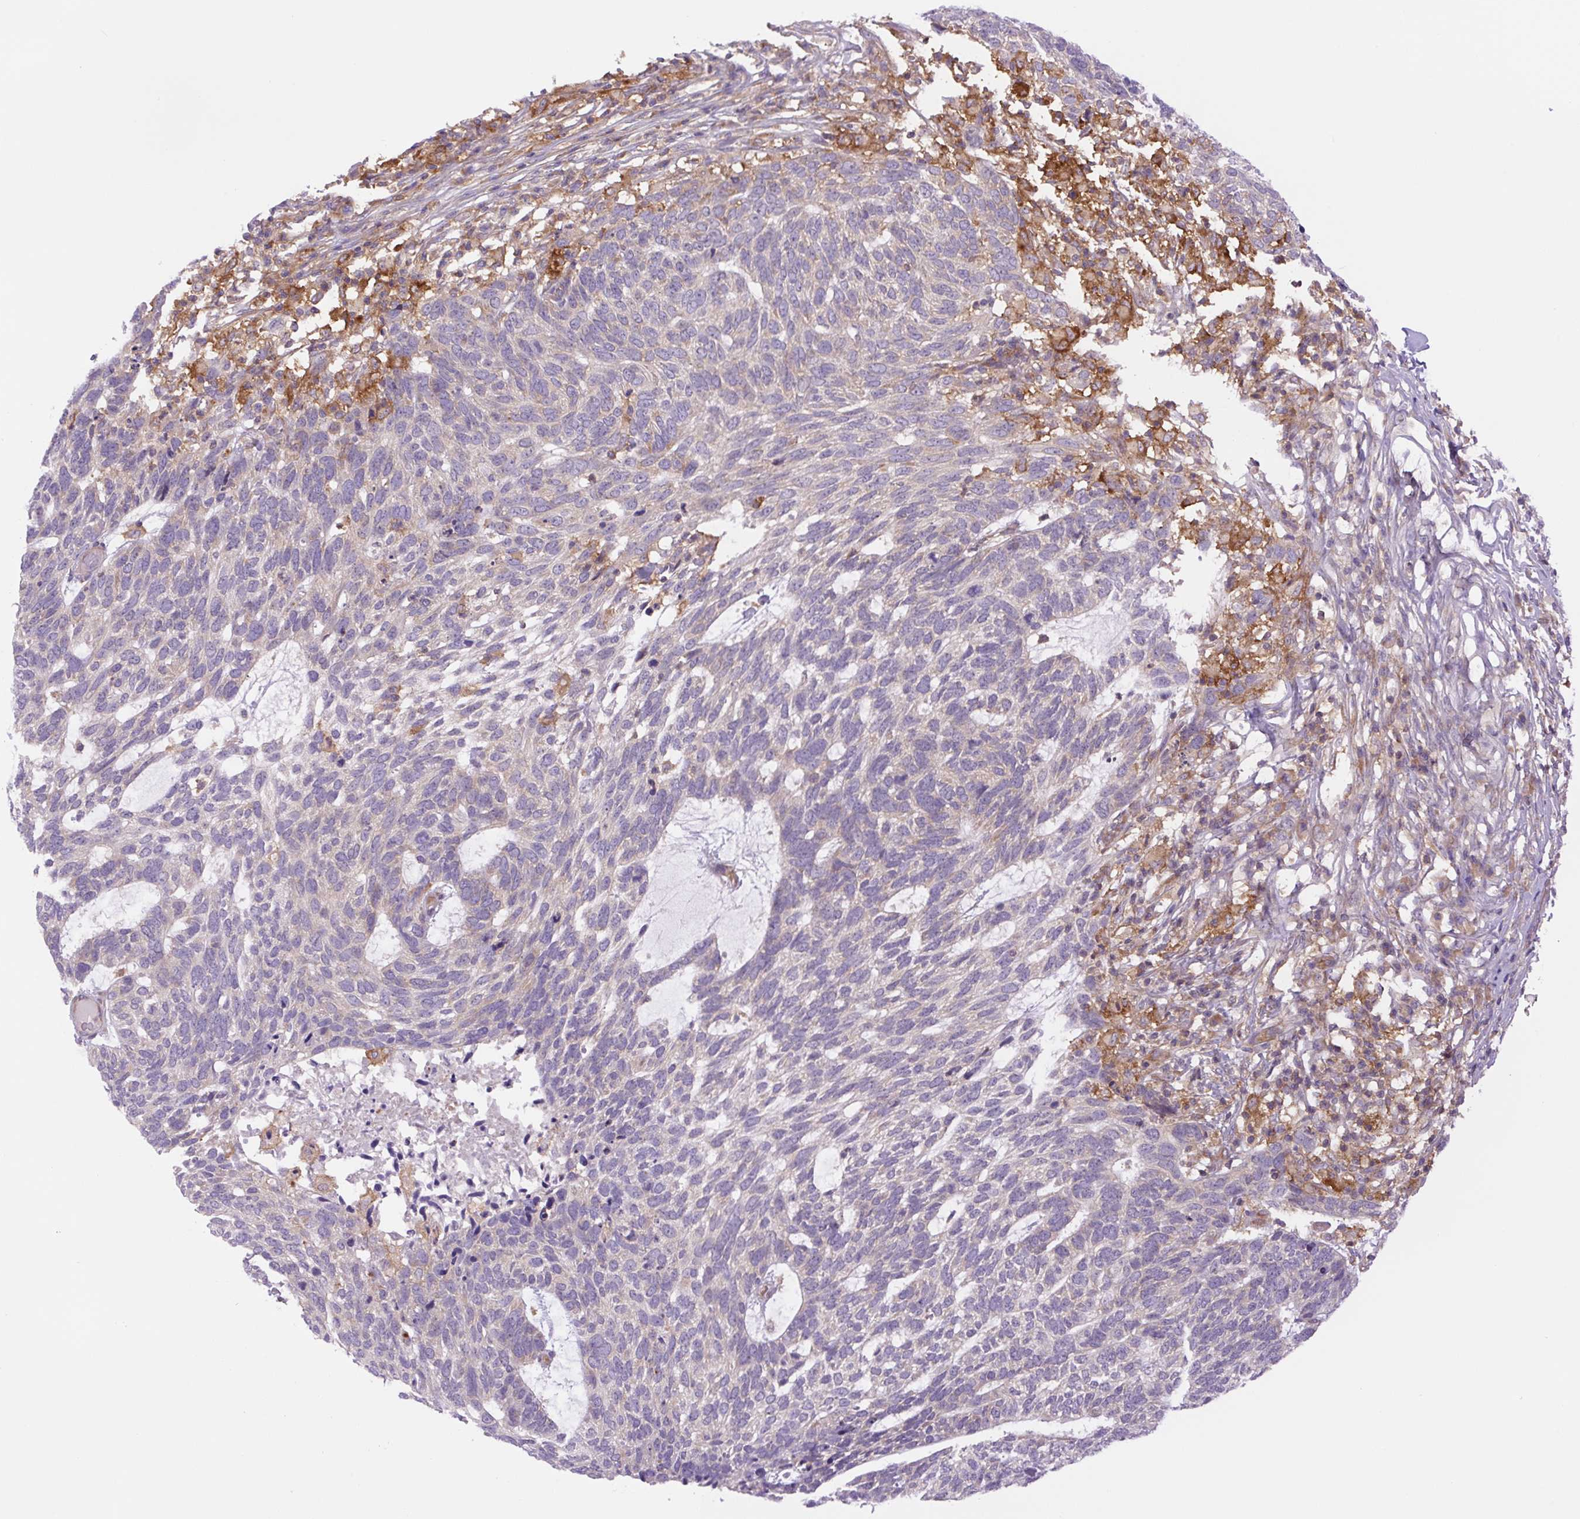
{"staining": {"intensity": "negative", "quantity": "none", "location": "none"}, "tissue": "skin cancer", "cell_type": "Tumor cells", "image_type": "cancer", "snomed": [{"axis": "morphology", "description": "Basal cell carcinoma"}, {"axis": "topography", "description": "Skin"}], "caption": "Protein analysis of skin cancer (basal cell carcinoma) exhibits no significant expression in tumor cells.", "gene": "MINK1", "patient": {"sex": "female", "age": 65}}